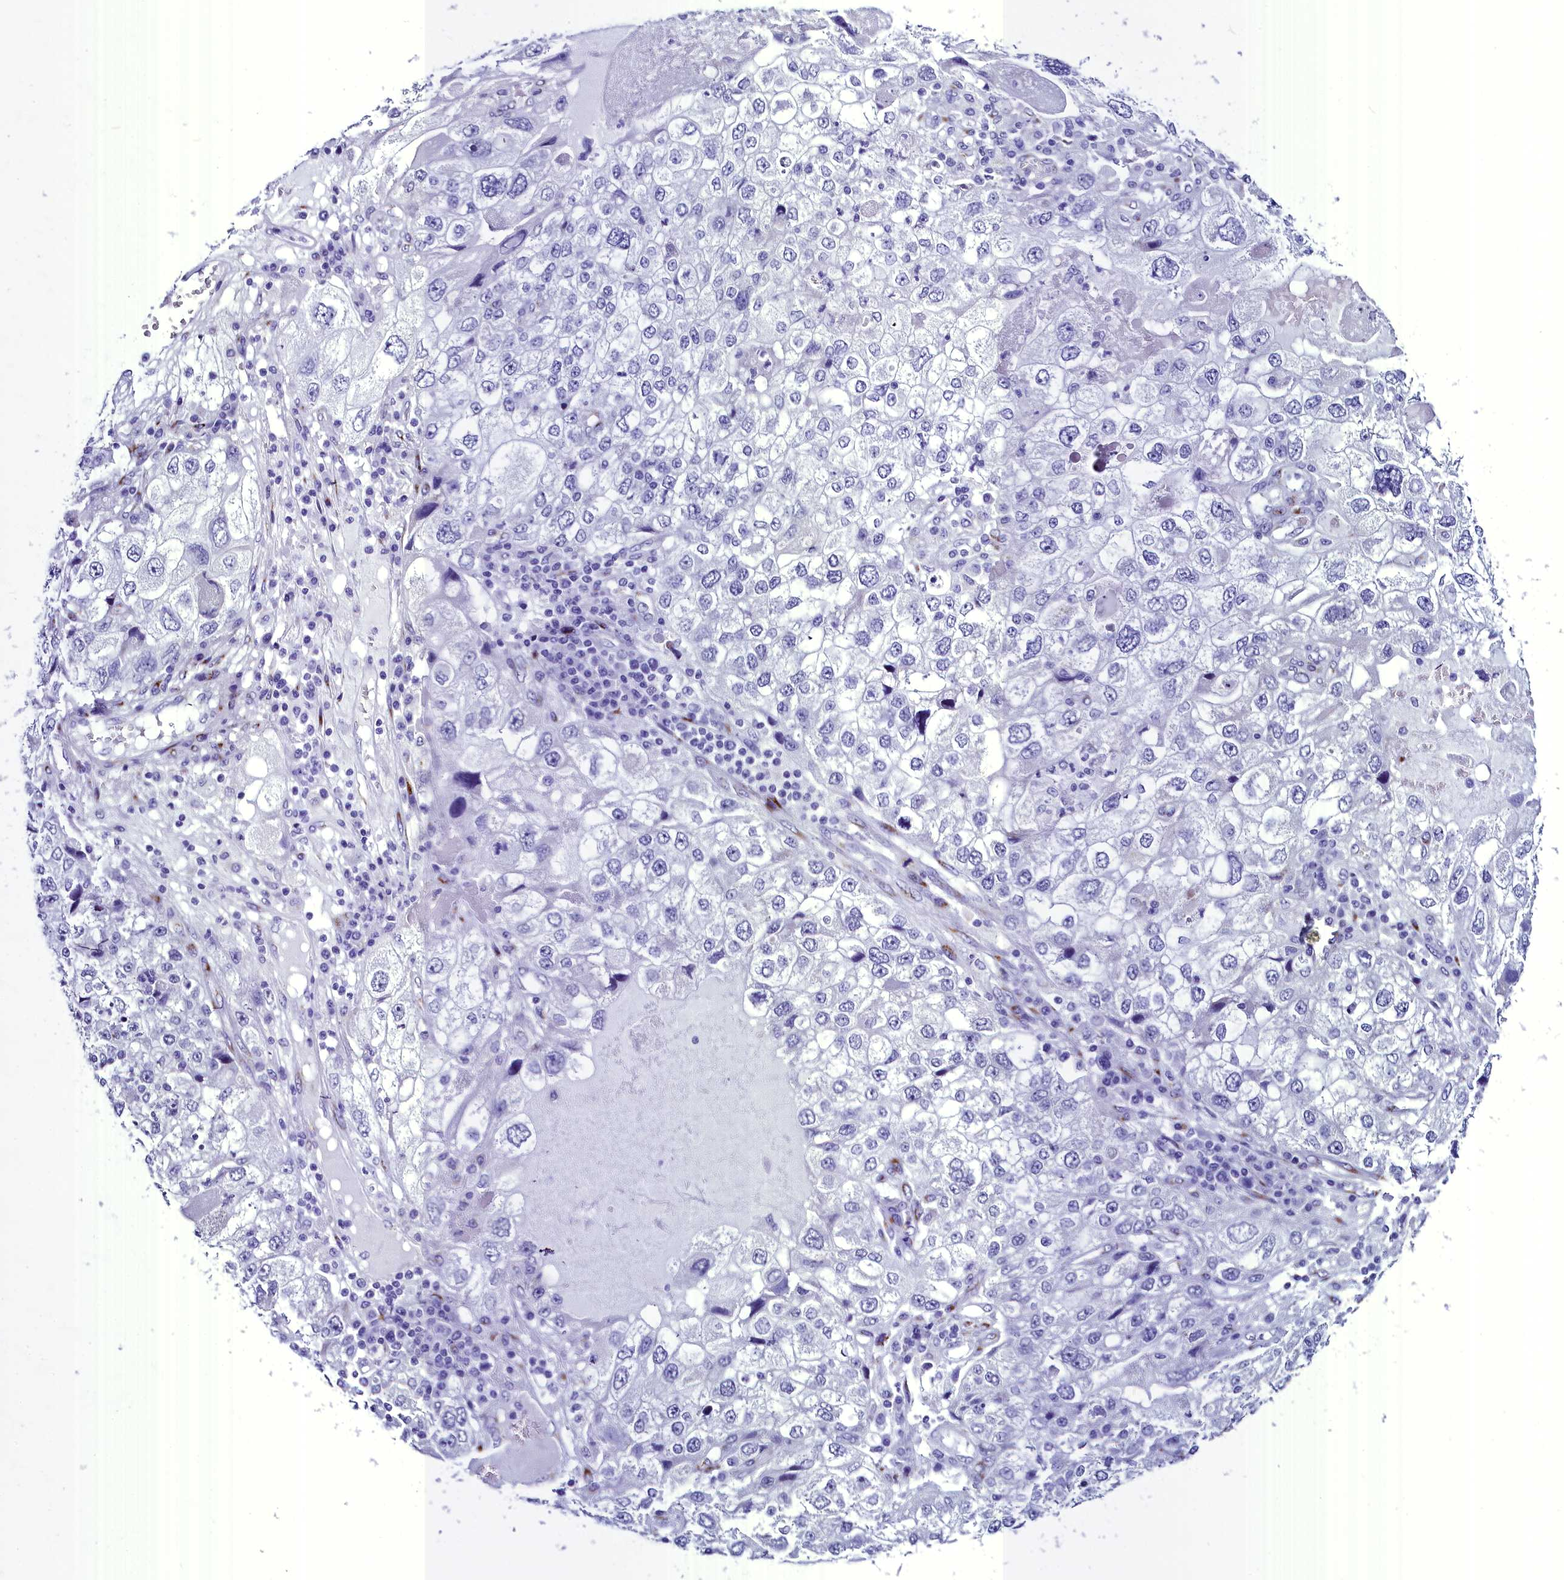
{"staining": {"intensity": "negative", "quantity": "none", "location": "none"}, "tissue": "endometrial cancer", "cell_type": "Tumor cells", "image_type": "cancer", "snomed": [{"axis": "morphology", "description": "Adenocarcinoma, NOS"}, {"axis": "topography", "description": "Endometrium"}], "caption": "Protein analysis of endometrial cancer exhibits no significant positivity in tumor cells.", "gene": "AP3B2", "patient": {"sex": "female", "age": 49}}